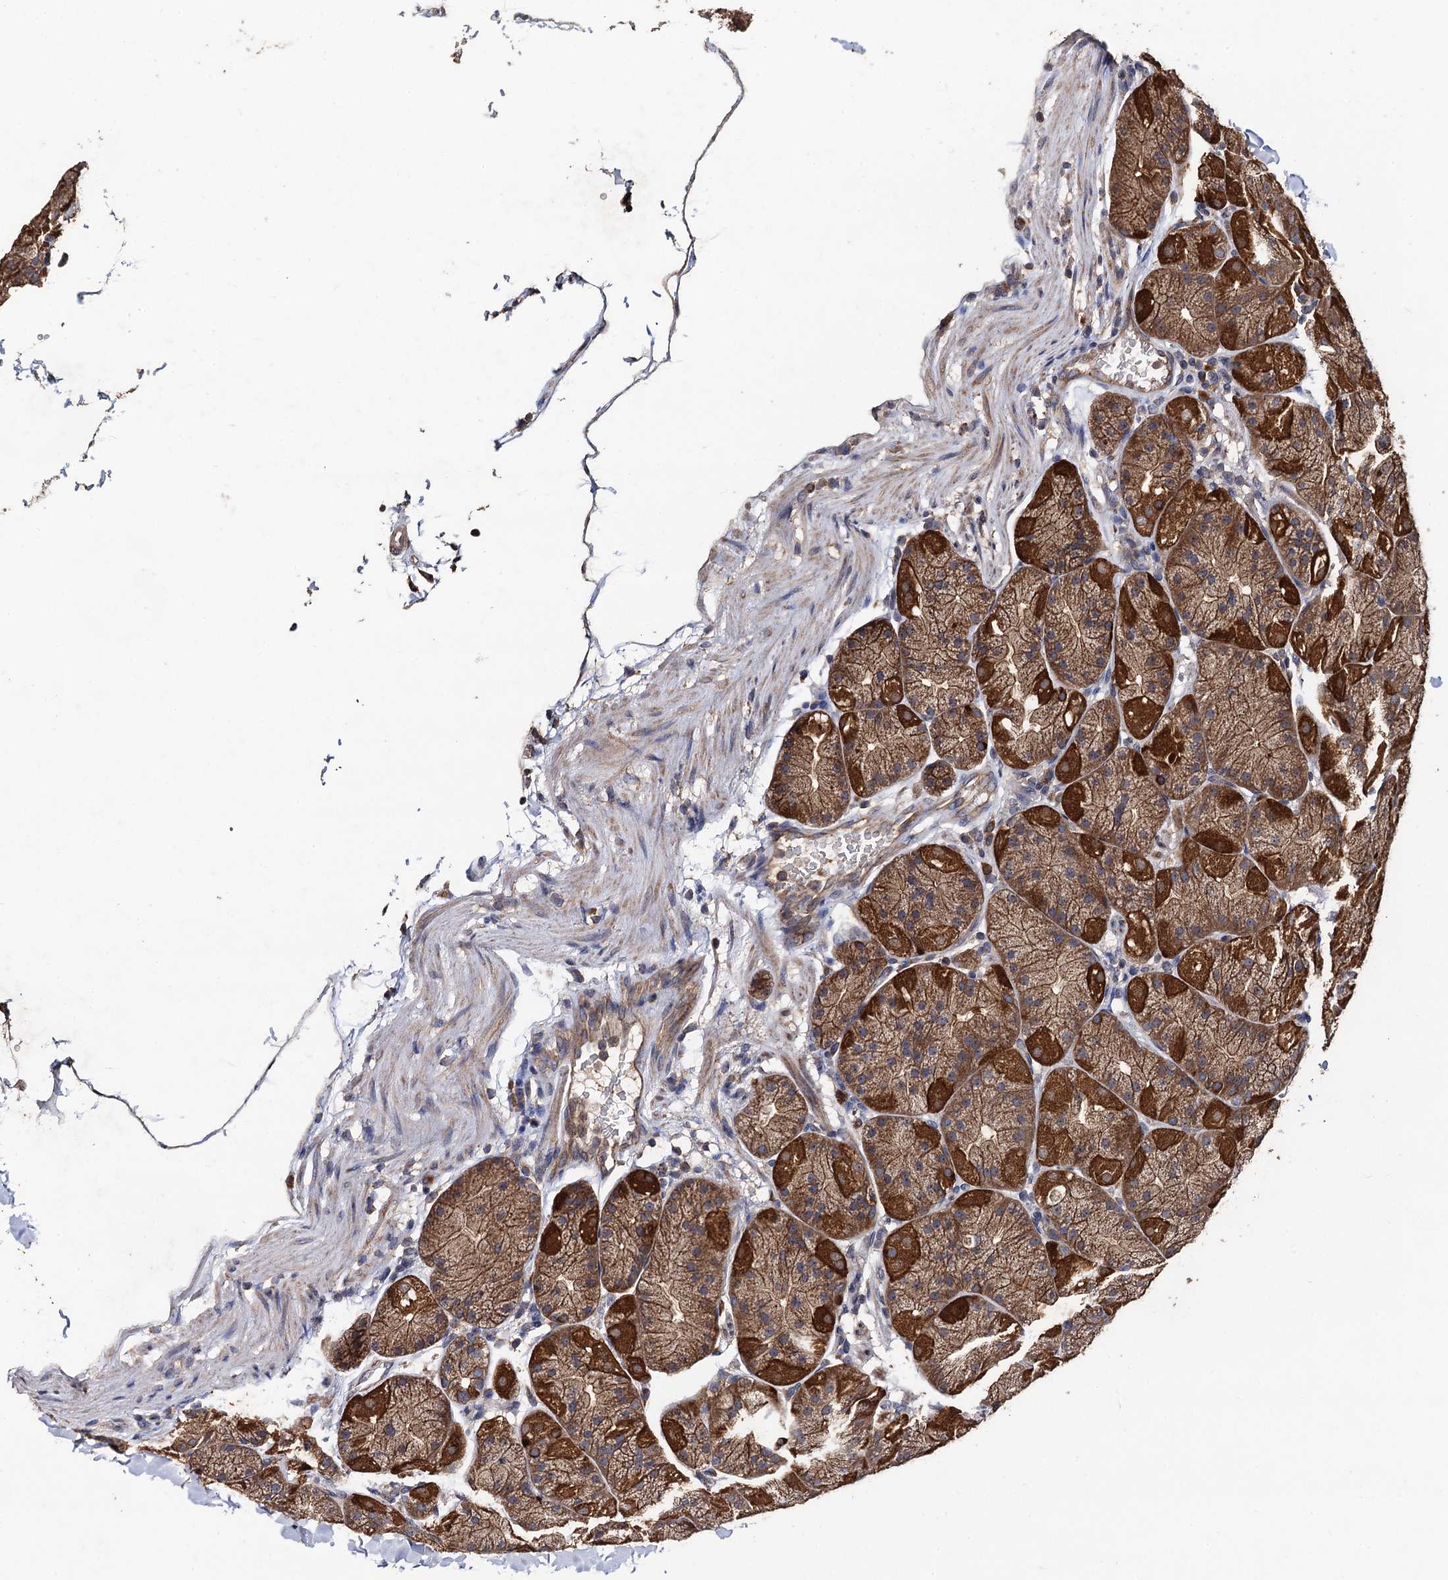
{"staining": {"intensity": "strong", "quantity": ">75%", "location": "cytoplasmic/membranous"}, "tissue": "stomach", "cell_type": "Glandular cells", "image_type": "normal", "snomed": [{"axis": "morphology", "description": "Normal tissue, NOS"}, {"axis": "topography", "description": "Stomach, upper"}, {"axis": "topography", "description": "Stomach"}], "caption": "Immunohistochemical staining of normal stomach reveals strong cytoplasmic/membranous protein expression in approximately >75% of glandular cells. The staining was performed using DAB (3,3'-diaminobenzidine), with brown indicating positive protein expression. Nuclei are stained blue with hematoxylin.", "gene": "PPTC7", "patient": {"sex": "male", "age": 48}}